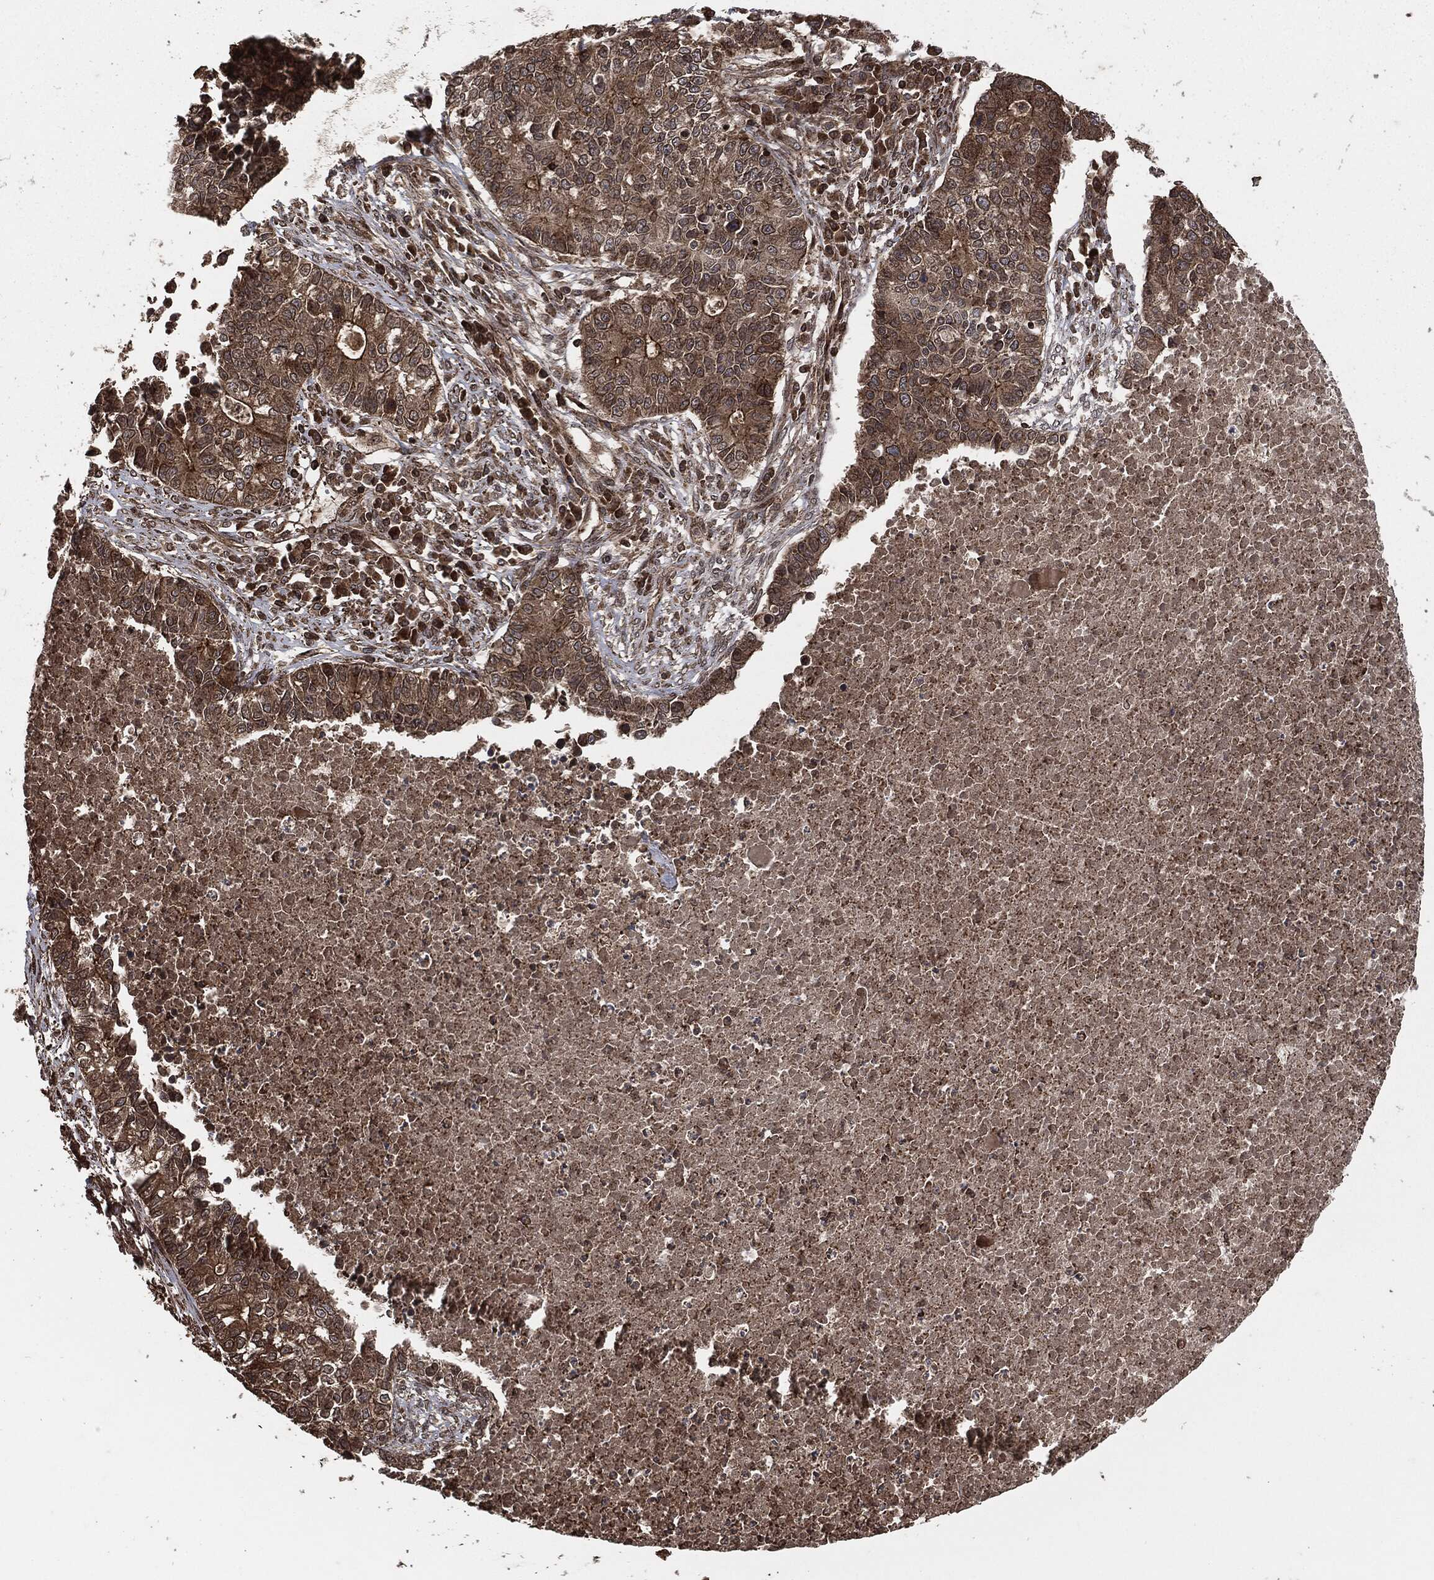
{"staining": {"intensity": "moderate", "quantity": ">75%", "location": "cytoplasmic/membranous"}, "tissue": "lung cancer", "cell_type": "Tumor cells", "image_type": "cancer", "snomed": [{"axis": "morphology", "description": "Adenocarcinoma, NOS"}, {"axis": "topography", "description": "Lung"}], "caption": "This photomicrograph displays lung cancer stained with immunohistochemistry (IHC) to label a protein in brown. The cytoplasmic/membranous of tumor cells show moderate positivity for the protein. Nuclei are counter-stained blue.", "gene": "IFIT1", "patient": {"sex": "male", "age": 57}}